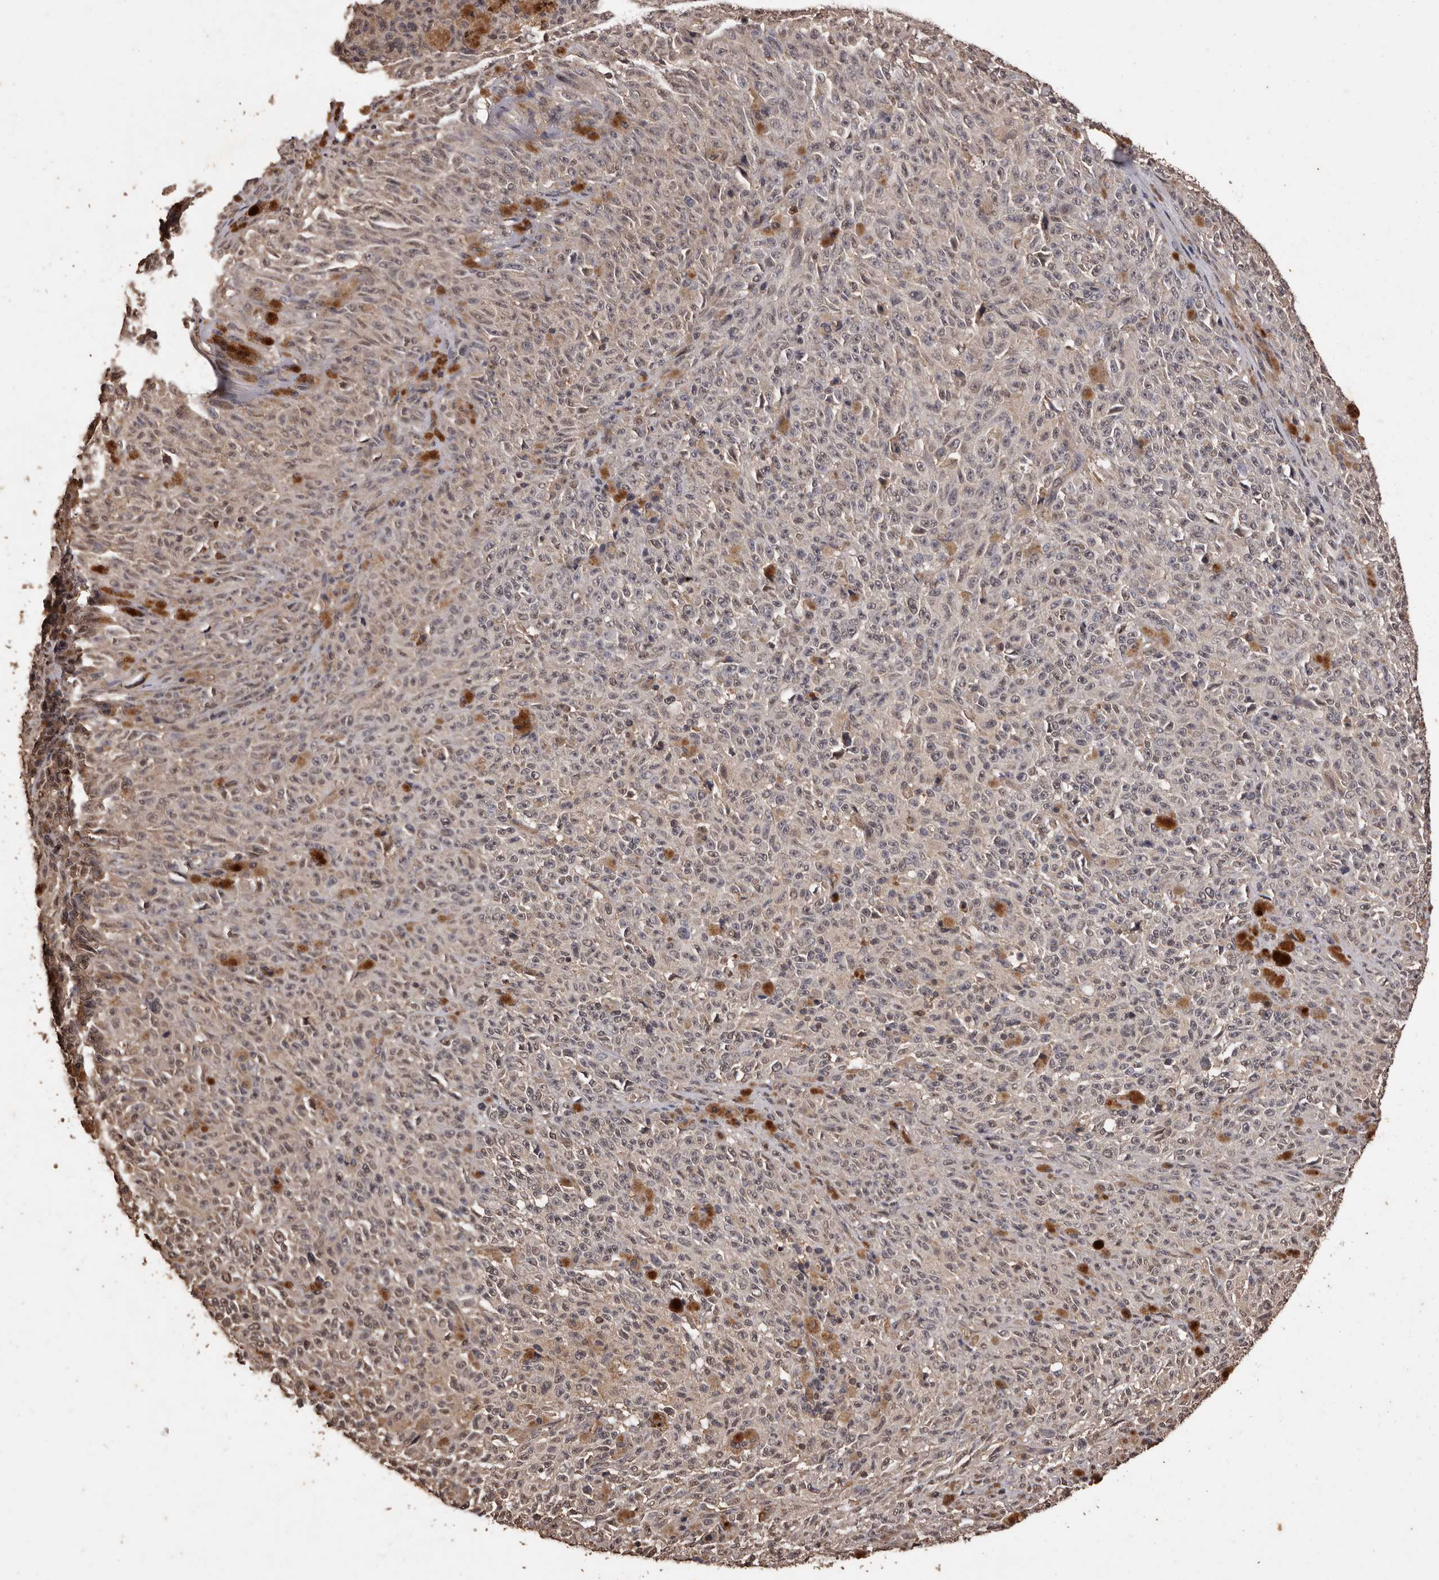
{"staining": {"intensity": "weak", "quantity": "<25%", "location": "cytoplasmic/membranous"}, "tissue": "melanoma", "cell_type": "Tumor cells", "image_type": "cancer", "snomed": [{"axis": "morphology", "description": "Malignant melanoma, NOS"}, {"axis": "topography", "description": "Skin"}], "caption": "An image of malignant melanoma stained for a protein shows no brown staining in tumor cells. The staining was performed using DAB (3,3'-diaminobenzidine) to visualize the protein expression in brown, while the nuclei were stained in blue with hematoxylin (Magnification: 20x).", "gene": "NAV1", "patient": {"sex": "female", "age": 82}}